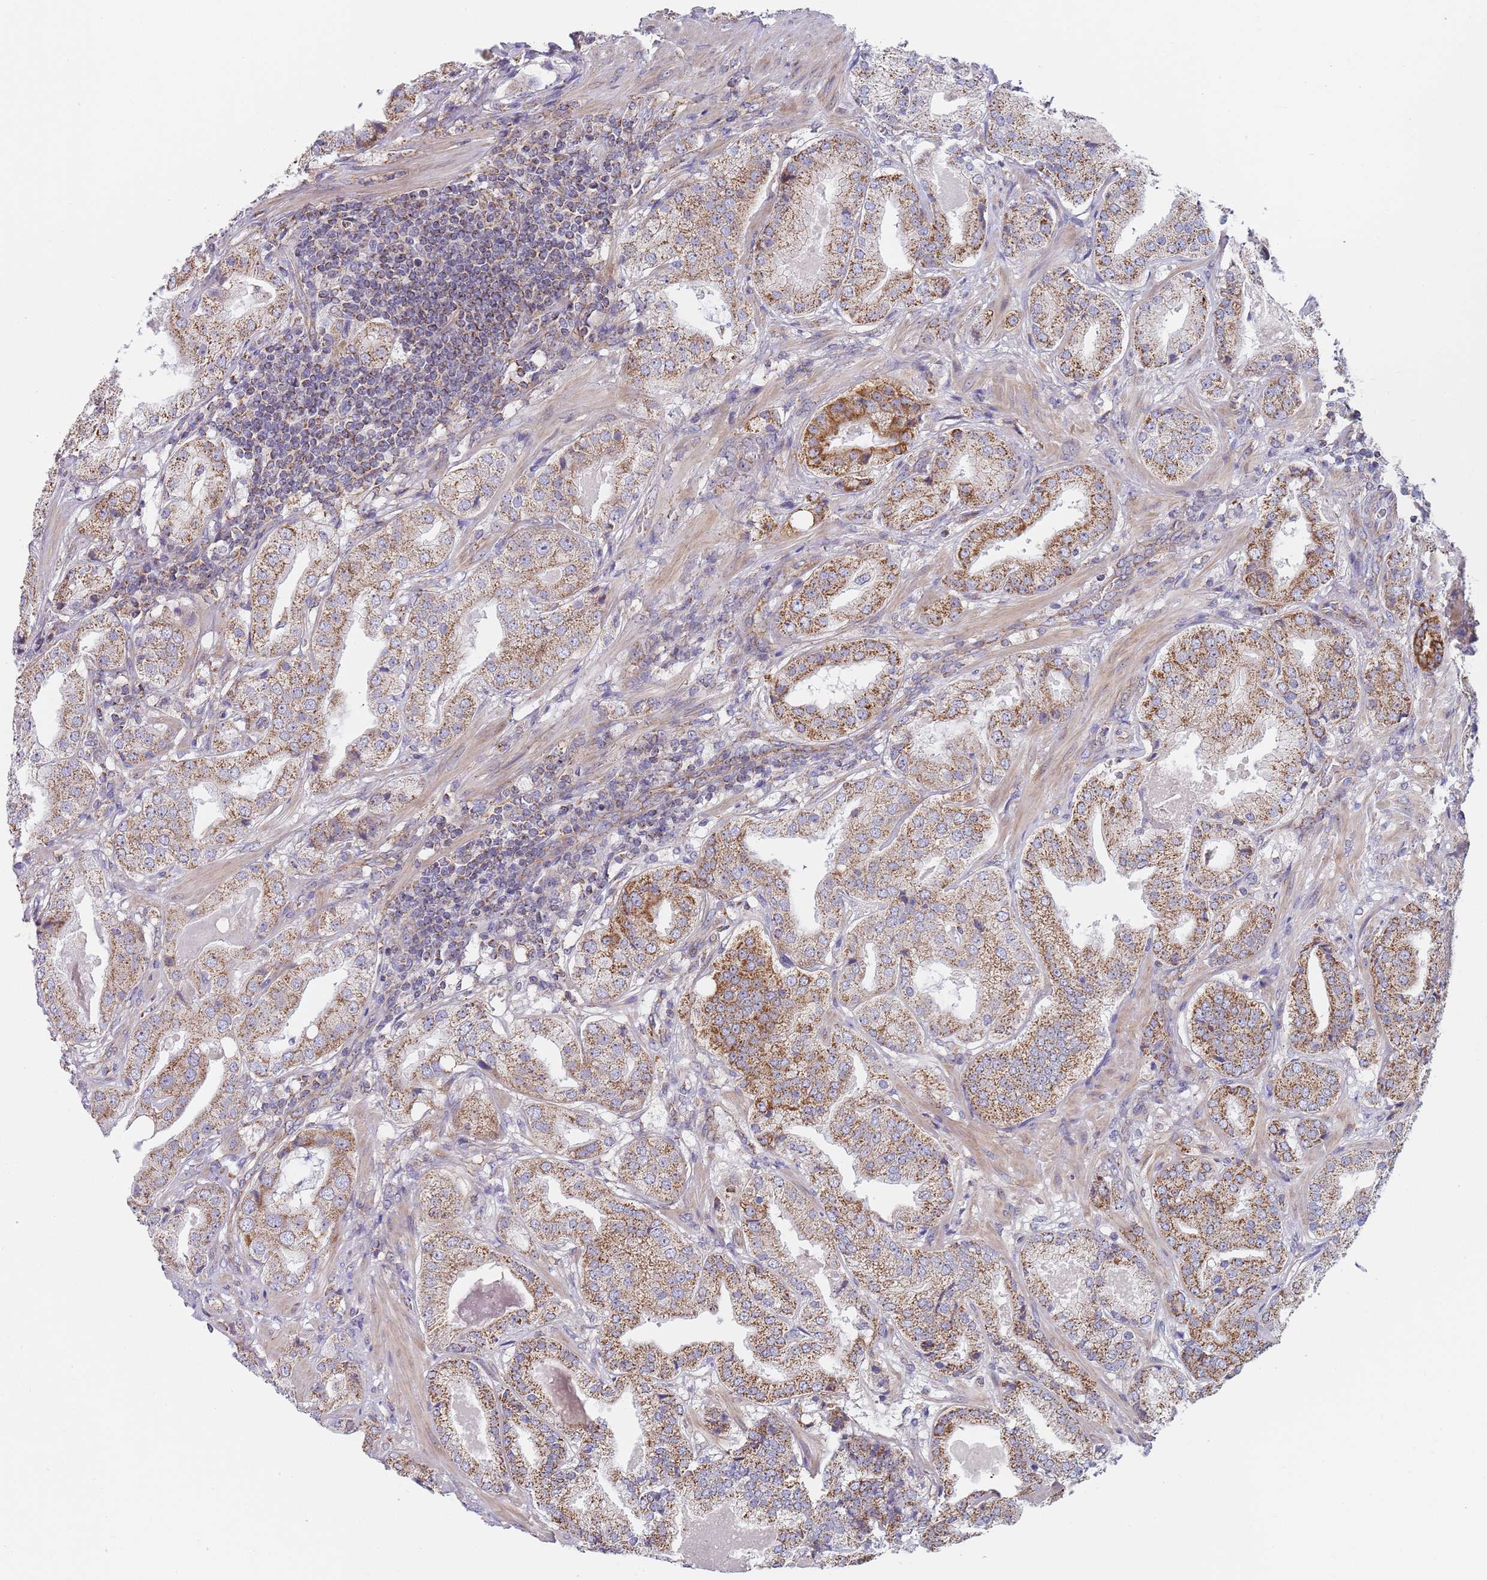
{"staining": {"intensity": "moderate", "quantity": ">75%", "location": "cytoplasmic/membranous"}, "tissue": "prostate cancer", "cell_type": "Tumor cells", "image_type": "cancer", "snomed": [{"axis": "morphology", "description": "Adenocarcinoma, High grade"}, {"axis": "topography", "description": "Prostate"}], "caption": "IHC of human adenocarcinoma (high-grade) (prostate) displays medium levels of moderate cytoplasmic/membranous staining in about >75% of tumor cells.", "gene": "PWWP3A", "patient": {"sex": "male", "age": 63}}